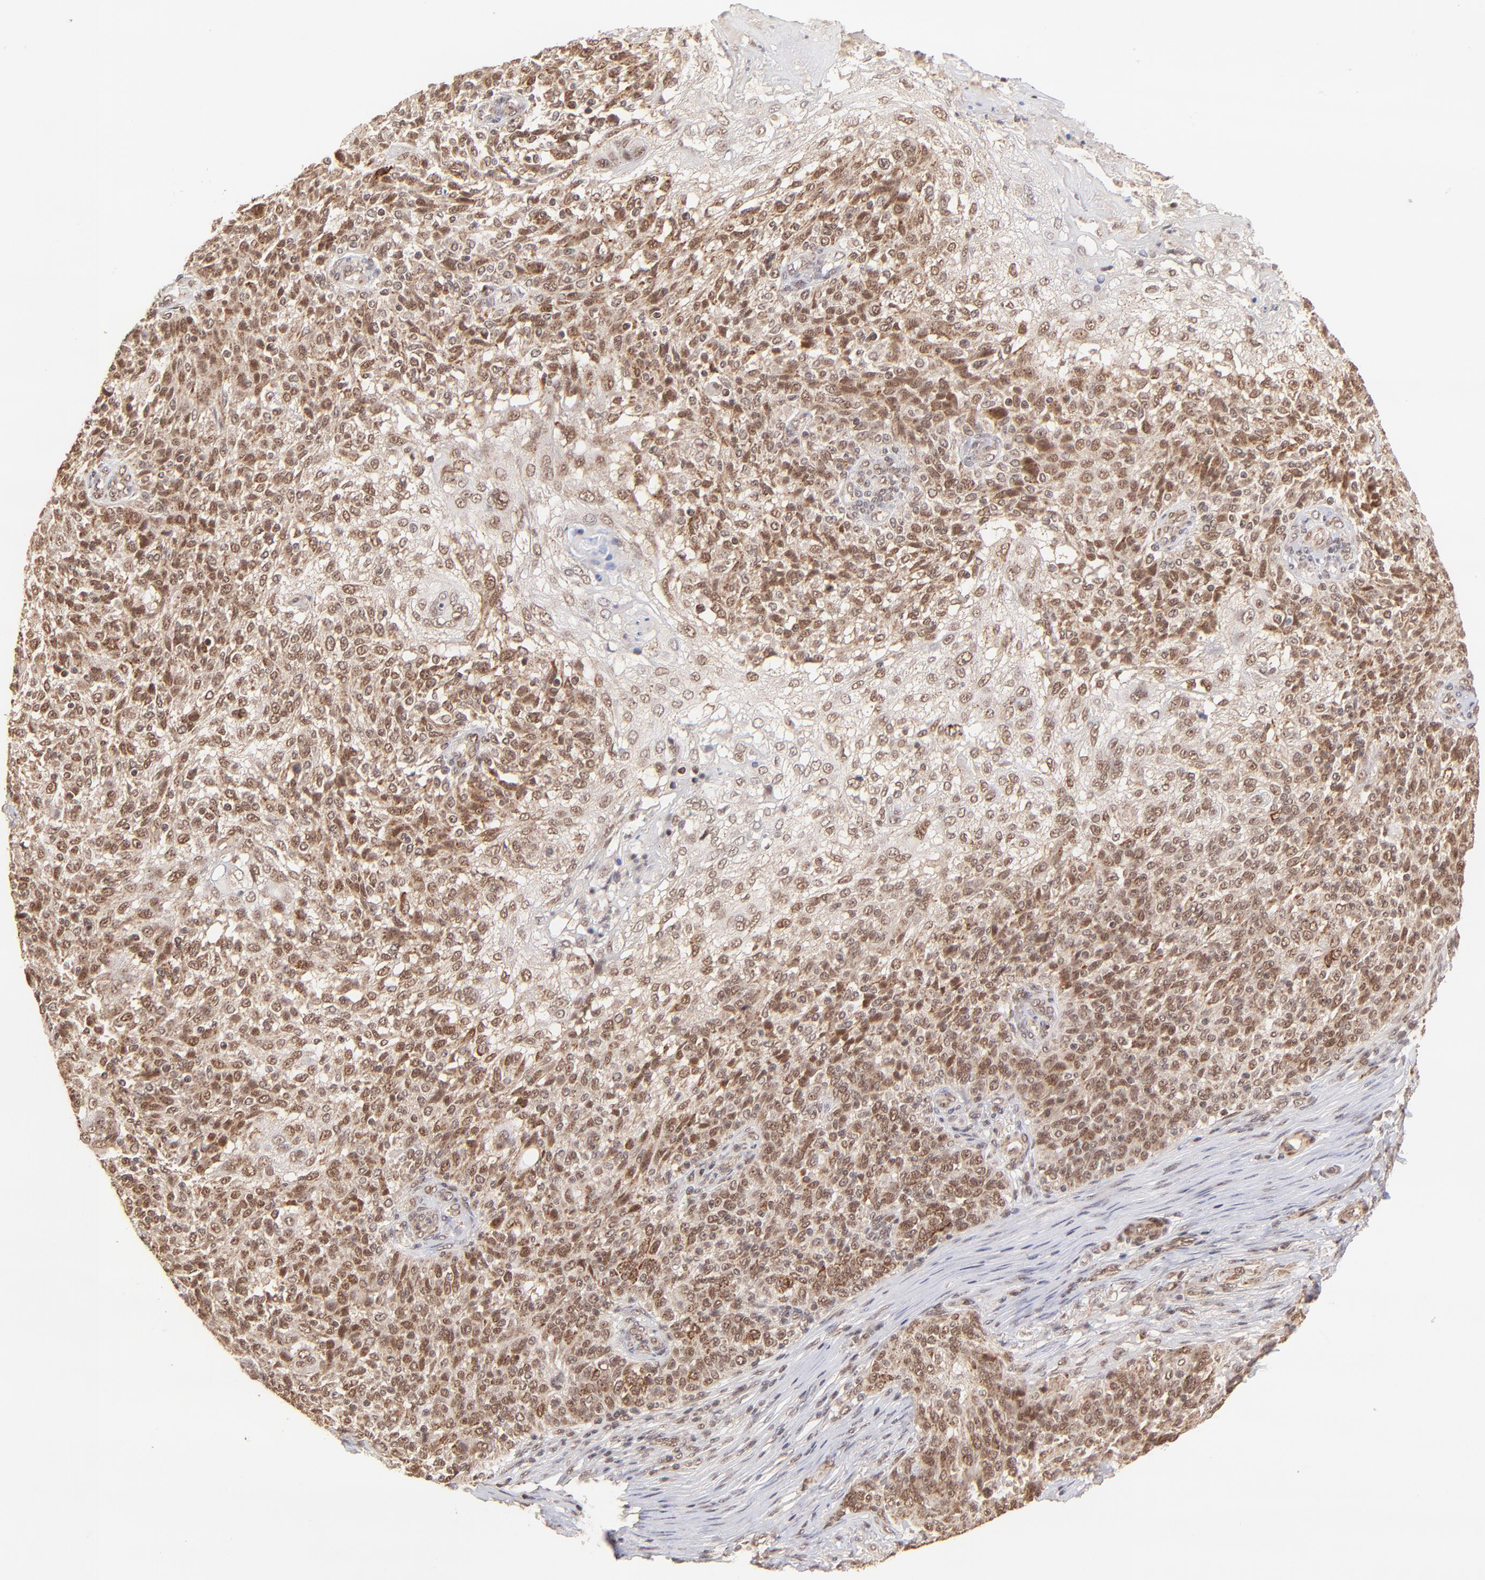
{"staining": {"intensity": "moderate", "quantity": ">75%", "location": "cytoplasmic/membranous,nuclear"}, "tissue": "skin cancer", "cell_type": "Tumor cells", "image_type": "cancer", "snomed": [{"axis": "morphology", "description": "Normal tissue, NOS"}, {"axis": "morphology", "description": "Squamous cell carcinoma, NOS"}, {"axis": "topography", "description": "Skin"}], "caption": "The immunohistochemical stain highlights moderate cytoplasmic/membranous and nuclear staining in tumor cells of skin cancer tissue.", "gene": "MED15", "patient": {"sex": "female", "age": 83}}